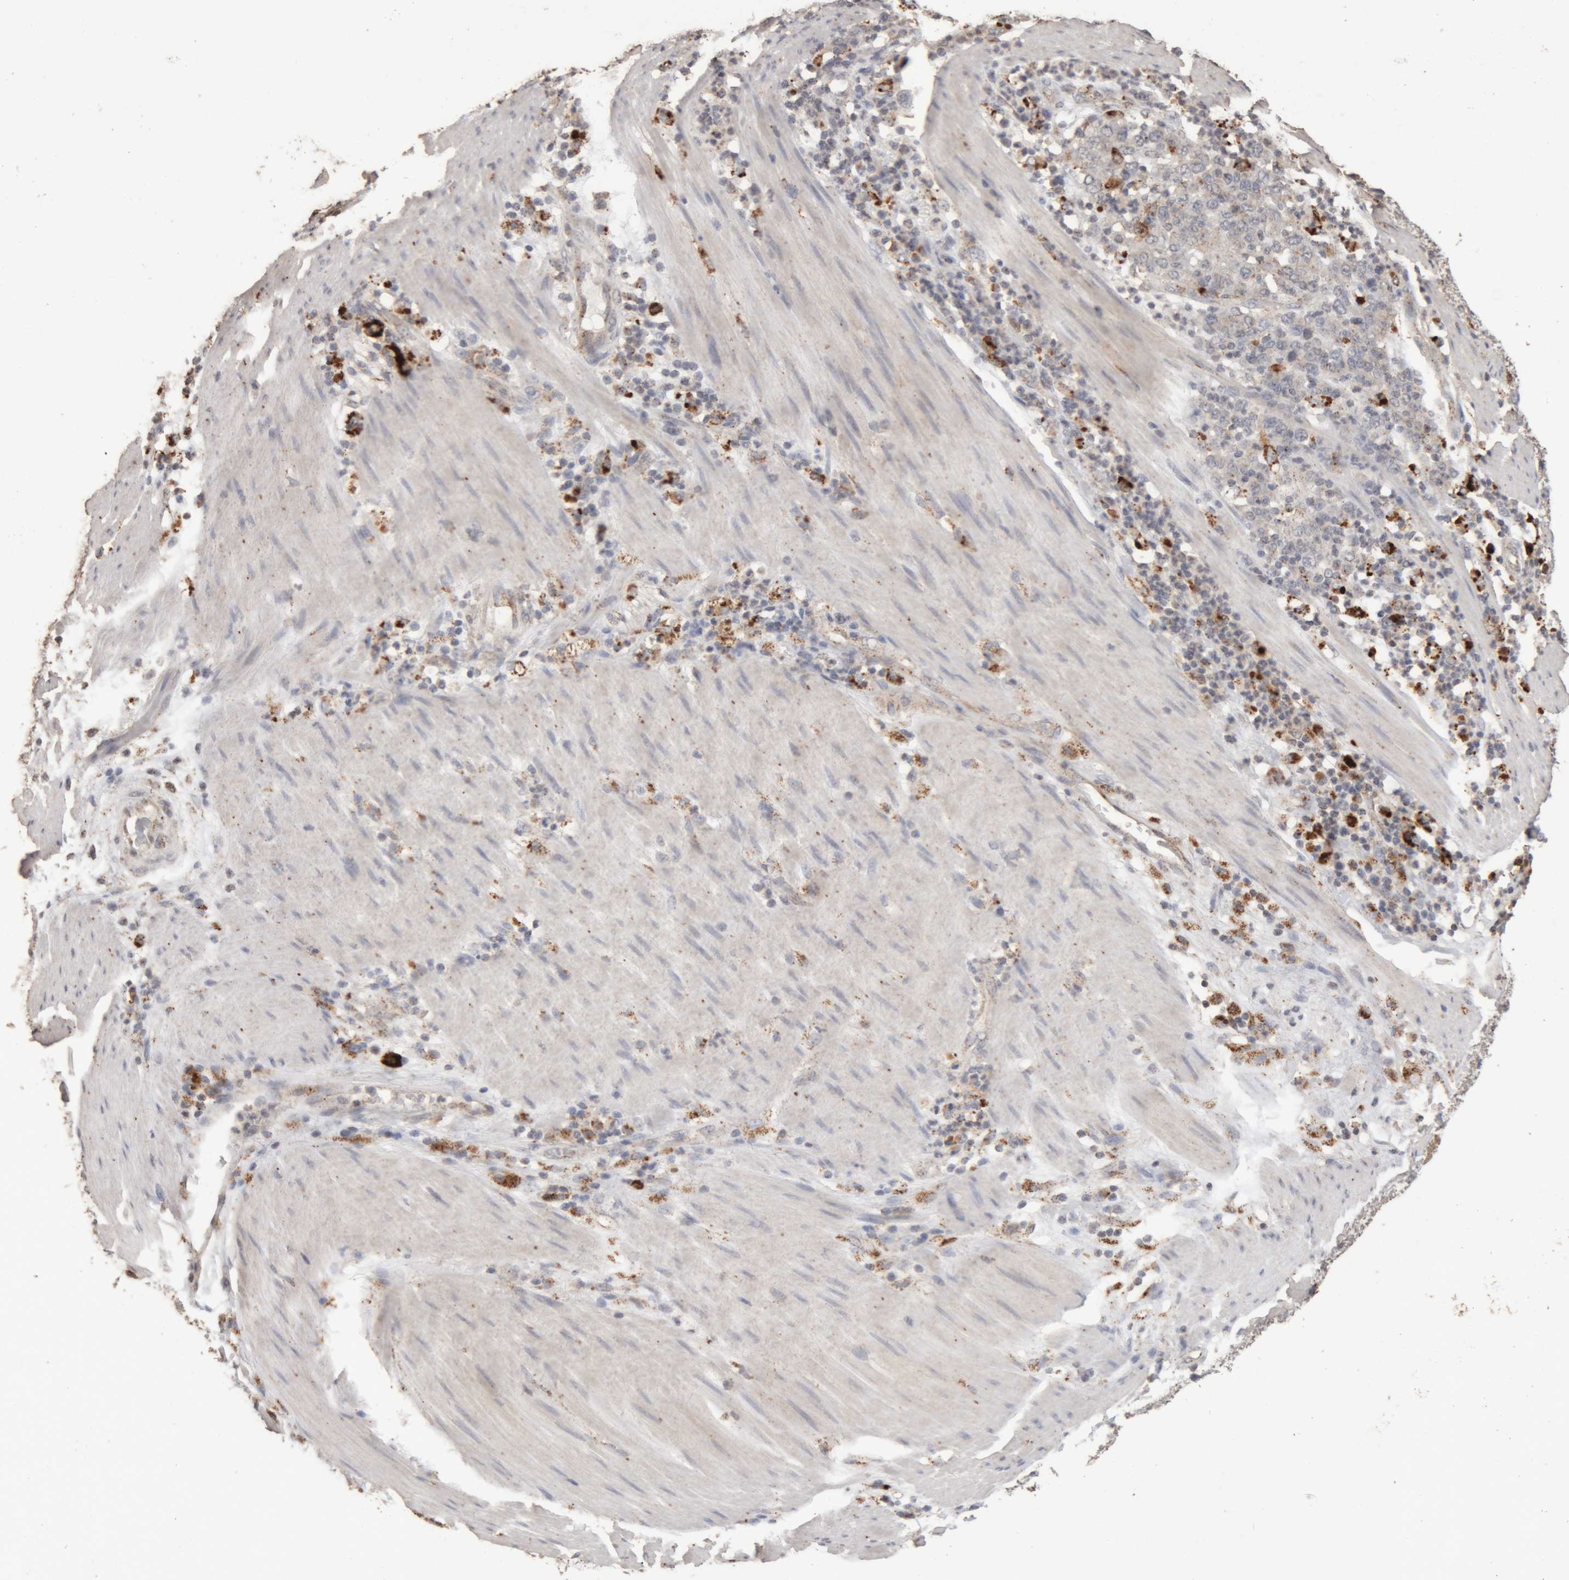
{"staining": {"intensity": "negative", "quantity": "none", "location": "none"}, "tissue": "stomach cancer", "cell_type": "Tumor cells", "image_type": "cancer", "snomed": [{"axis": "morphology", "description": "Adenocarcinoma, NOS"}, {"axis": "topography", "description": "Stomach, lower"}], "caption": "The histopathology image demonstrates no staining of tumor cells in stomach adenocarcinoma.", "gene": "ARSA", "patient": {"sex": "female", "age": 71}}